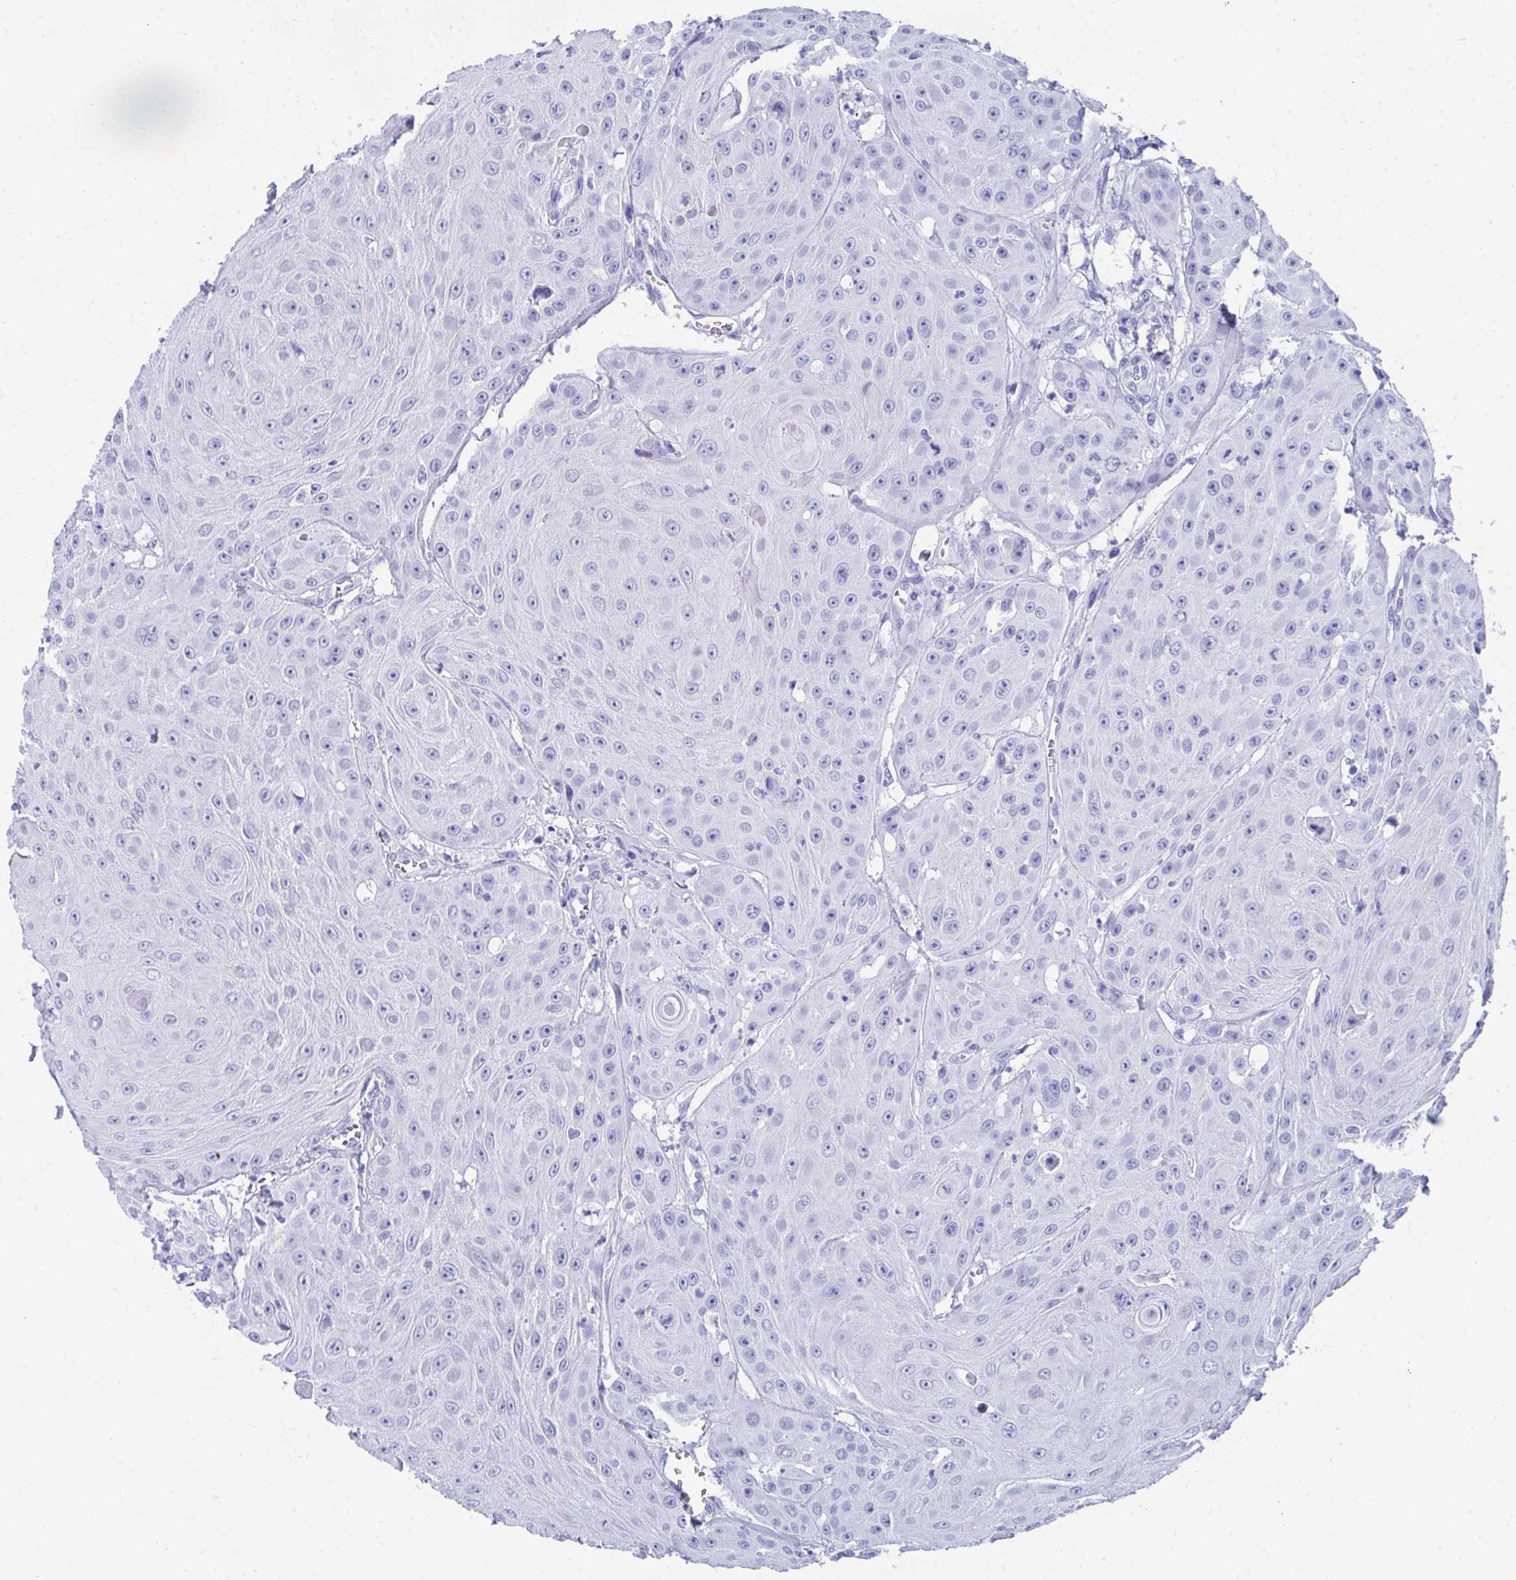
{"staining": {"intensity": "negative", "quantity": "none", "location": "none"}, "tissue": "head and neck cancer", "cell_type": "Tumor cells", "image_type": "cancer", "snomed": [{"axis": "morphology", "description": "Squamous cell carcinoma, NOS"}, {"axis": "topography", "description": "Oral tissue"}, {"axis": "topography", "description": "Head-Neck"}], "caption": "Head and neck cancer stained for a protein using immunohistochemistry exhibits no positivity tumor cells.", "gene": "HGD", "patient": {"sex": "male", "age": 81}}